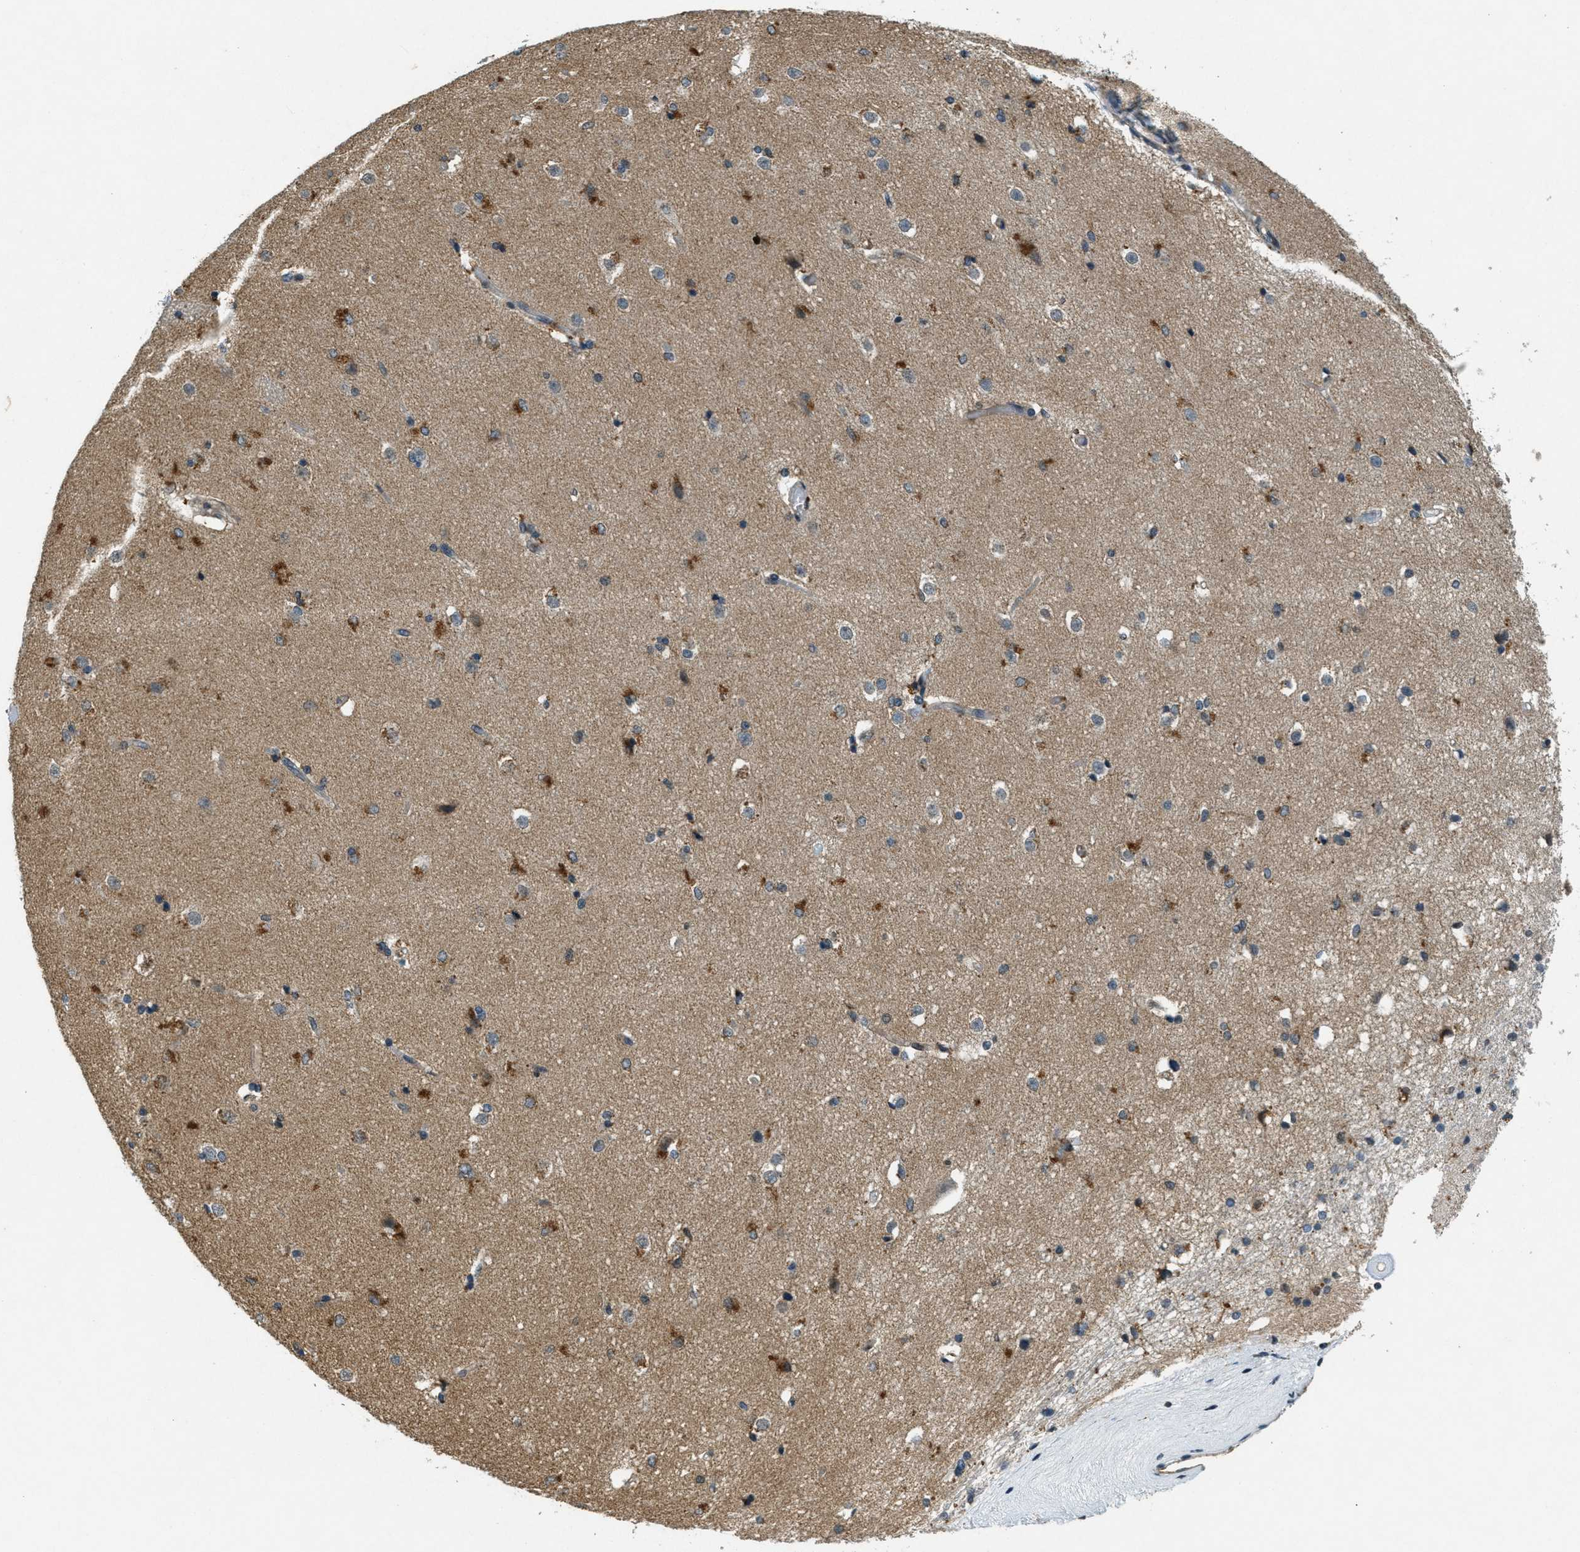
{"staining": {"intensity": "moderate", "quantity": "<25%", "location": "cytoplasmic/membranous"}, "tissue": "caudate", "cell_type": "Glial cells", "image_type": "normal", "snomed": [{"axis": "morphology", "description": "Normal tissue, NOS"}, {"axis": "topography", "description": "Lateral ventricle wall"}], "caption": "Protein expression analysis of benign caudate shows moderate cytoplasmic/membranous positivity in about <25% of glial cells.", "gene": "RAB3D", "patient": {"sex": "female", "age": 19}}